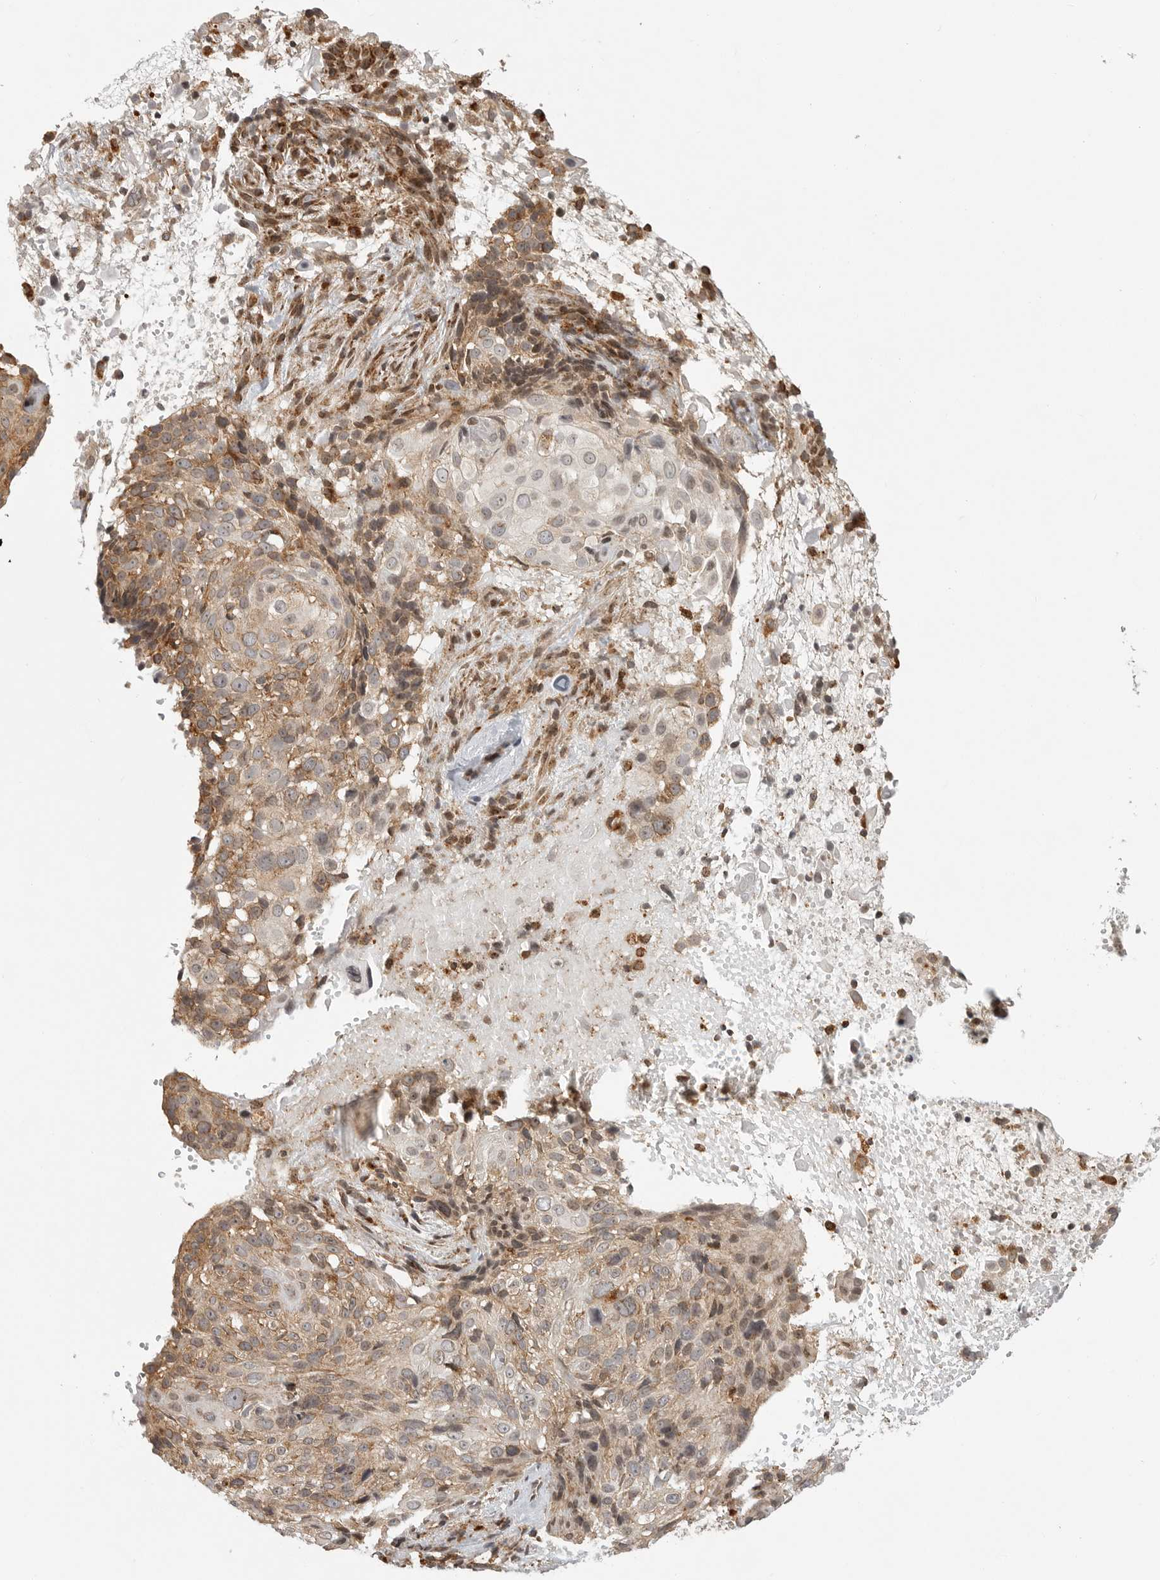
{"staining": {"intensity": "moderate", "quantity": ">75%", "location": "cytoplasmic/membranous"}, "tissue": "cervical cancer", "cell_type": "Tumor cells", "image_type": "cancer", "snomed": [{"axis": "morphology", "description": "Squamous cell carcinoma, NOS"}, {"axis": "topography", "description": "Cervix"}], "caption": "The micrograph exhibits staining of cervical cancer, revealing moderate cytoplasmic/membranous protein positivity (brown color) within tumor cells.", "gene": "IDUA", "patient": {"sex": "female", "age": 74}}